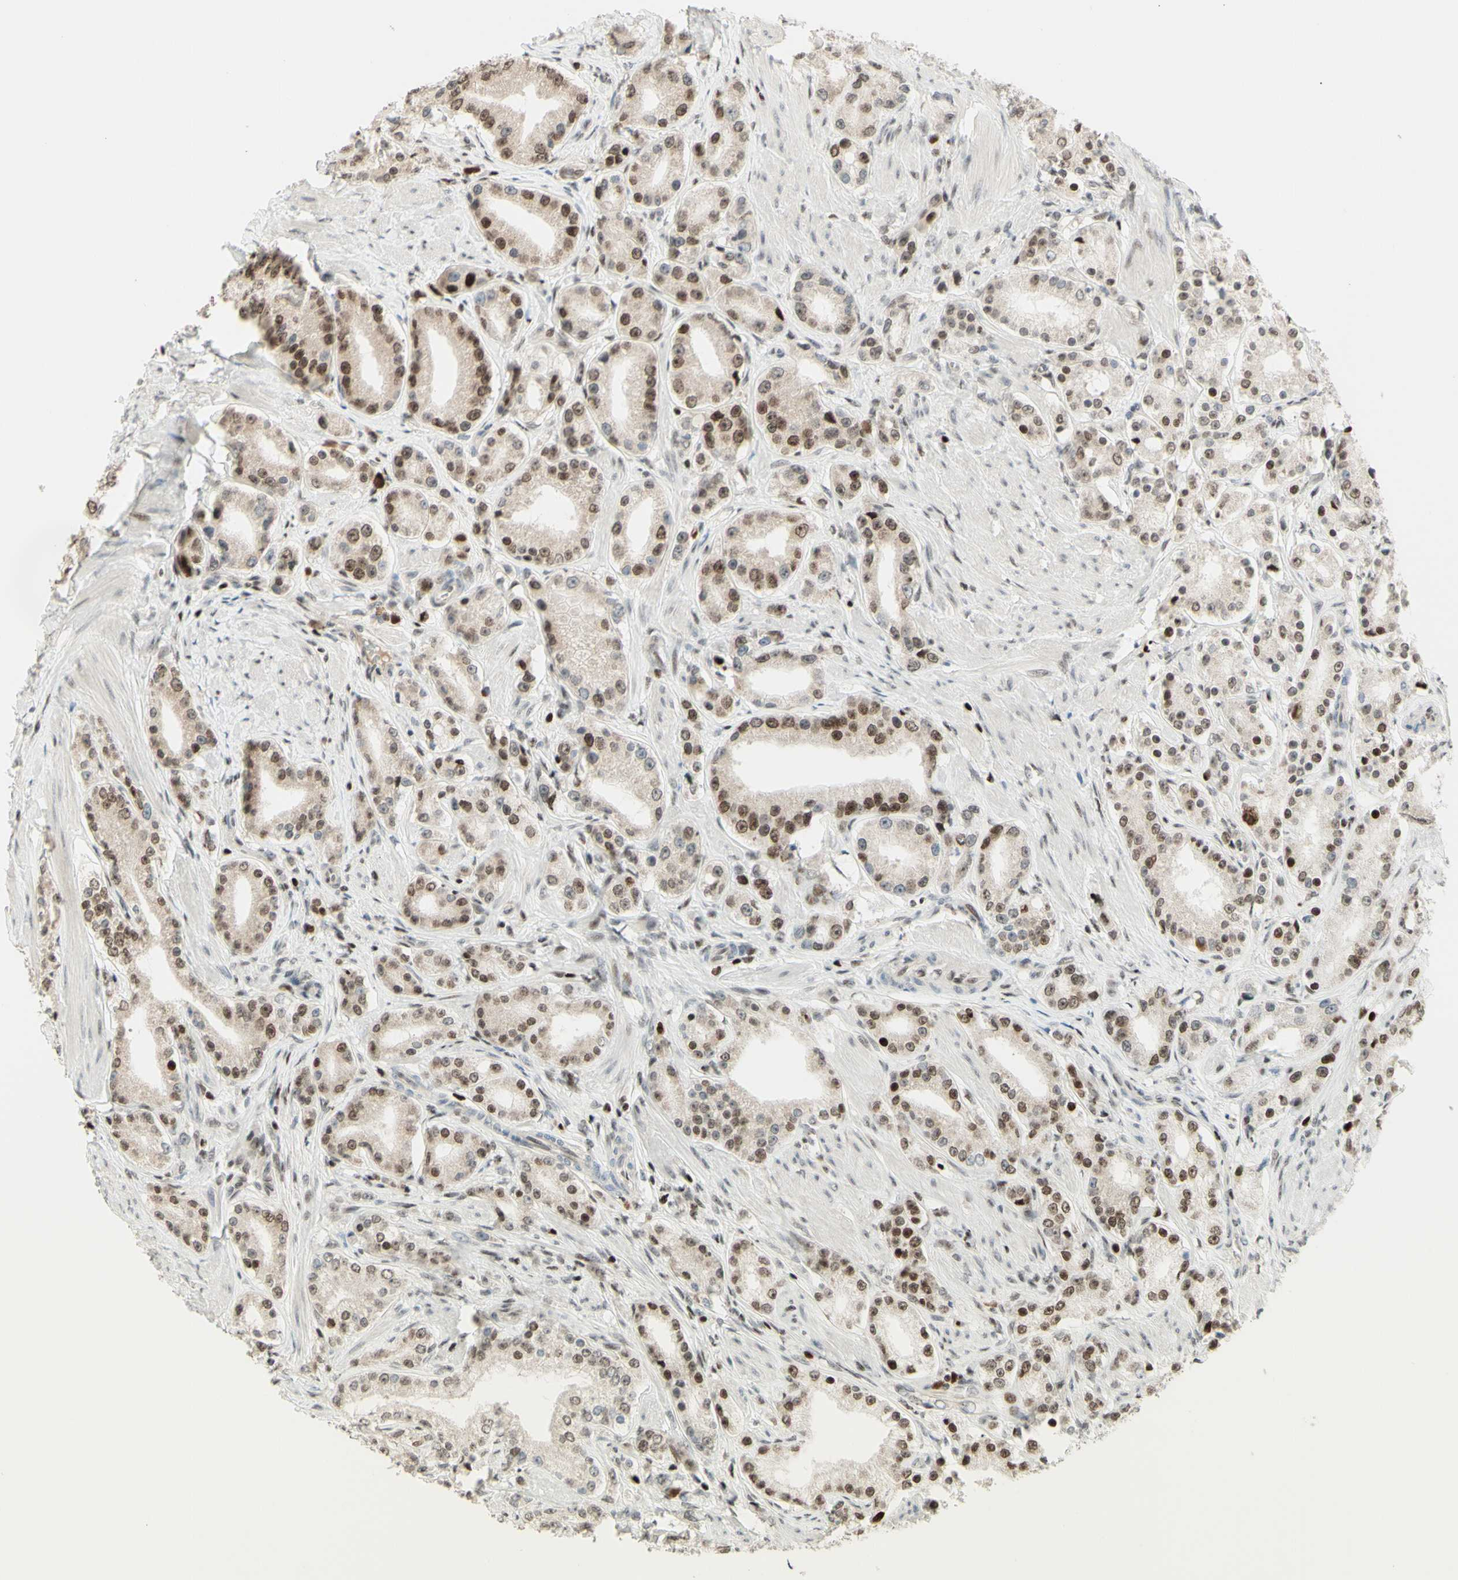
{"staining": {"intensity": "moderate", "quantity": "25%-75%", "location": "nuclear"}, "tissue": "prostate cancer", "cell_type": "Tumor cells", "image_type": "cancer", "snomed": [{"axis": "morphology", "description": "Adenocarcinoma, Low grade"}, {"axis": "topography", "description": "Prostate"}], "caption": "Immunohistochemical staining of human prostate cancer (low-grade adenocarcinoma) shows medium levels of moderate nuclear staining in about 25%-75% of tumor cells. The staining was performed using DAB (3,3'-diaminobenzidine) to visualize the protein expression in brown, while the nuclei were stained in blue with hematoxylin (Magnification: 20x).", "gene": "CDKL5", "patient": {"sex": "male", "age": 63}}